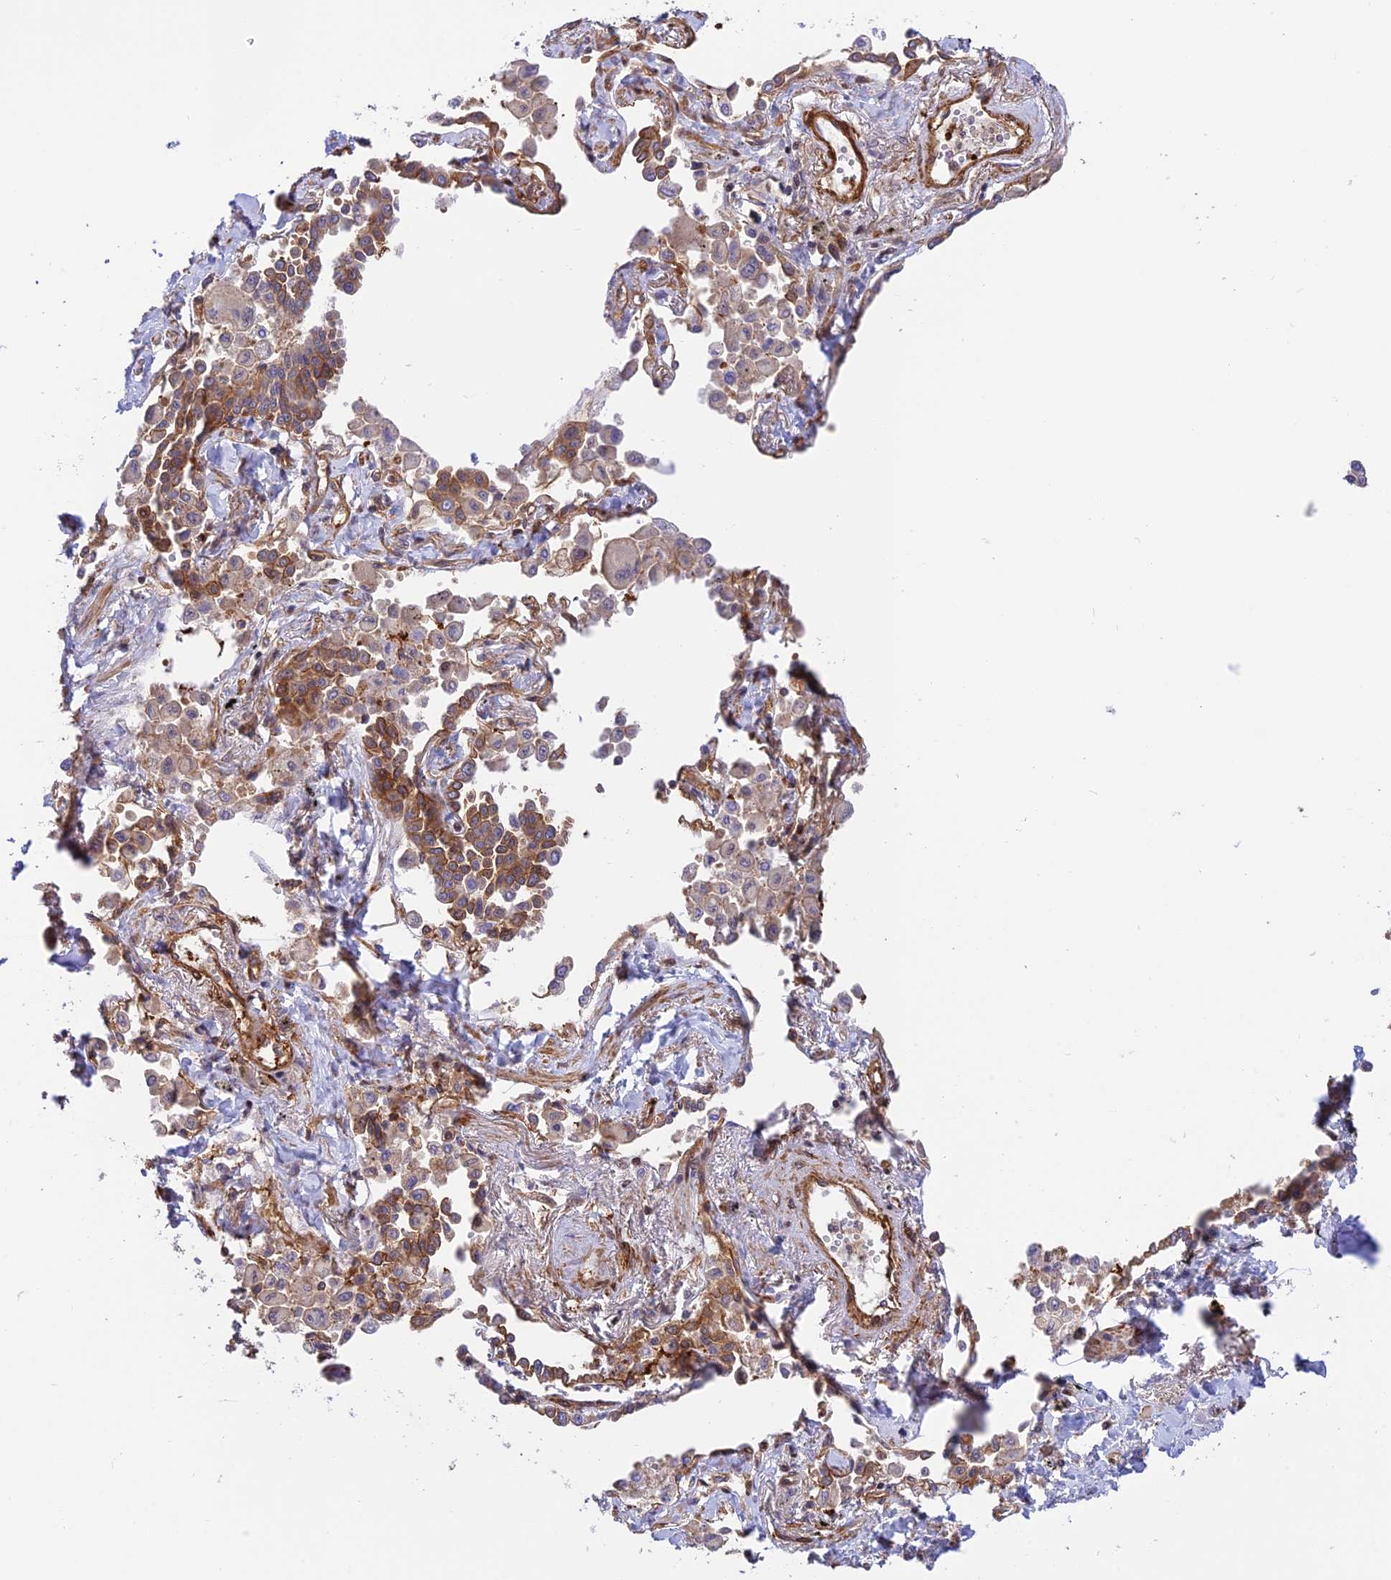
{"staining": {"intensity": "moderate", "quantity": ">75%", "location": "cytoplasmic/membranous"}, "tissue": "lung cancer", "cell_type": "Tumor cells", "image_type": "cancer", "snomed": [{"axis": "morphology", "description": "Adenocarcinoma, NOS"}, {"axis": "topography", "description": "Lung"}], "caption": "Protein expression analysis of lung adenocarcinoma exhibits moderate cytoplasmic/membranous positivity in approximately >75% of tumor cells. (DAB (3,3'-diaminobenzidine) = brown stain, brightfield microscopy at high magnification).", "gene": "EVI5L", "patient": {"sex": "male", "age": 67}}